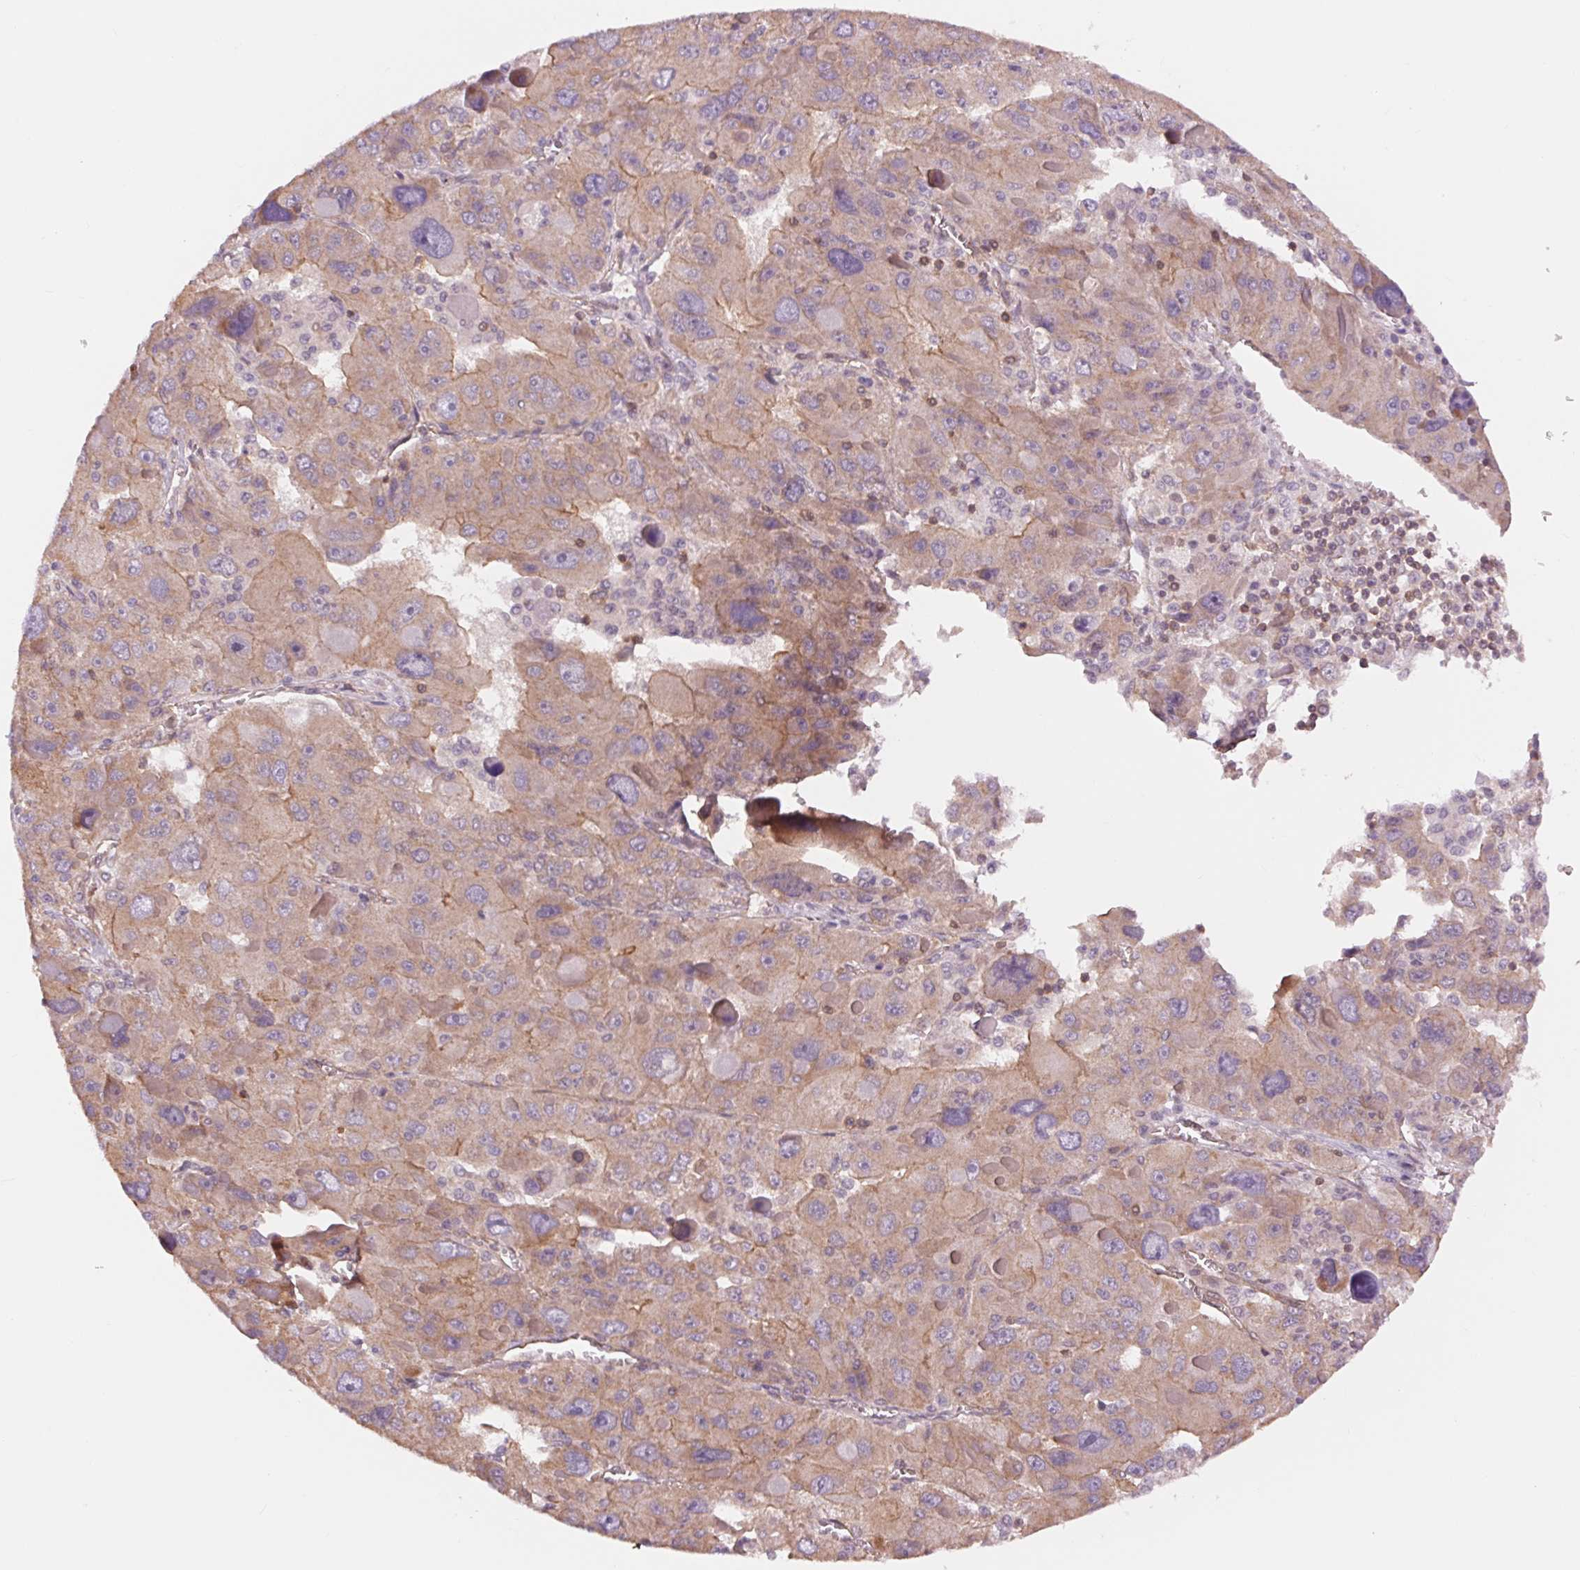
{"staining": {"intensity": "weak", "quantity": "<25%", "location": "cytoplasmic/membranous"}, "tissue": "liver cancer", "cell_type": "Tumor cells", "image_type": "cancer", "snomed": [{"axis": "morphology", "description": "Carcinoma, Hepatocellular, NOS"}, {"axis": "topography", "description": "Liver"}], "caption": "This photomicrograph is of liver hepatocellular carcinoma stained with IHC to label a protein in brown with the nuclei are counter-stained blue. There is no staining in tumor cells. The staining was performed using DAB (3,3'-diaminobenzidine) to visualize the protein expression in brown, while the nuclei were stained in blue with hematoxylin (Magnification: 20x).", "gene": "SH3RF2", "patient": {"sex": "female", "age": 41}}